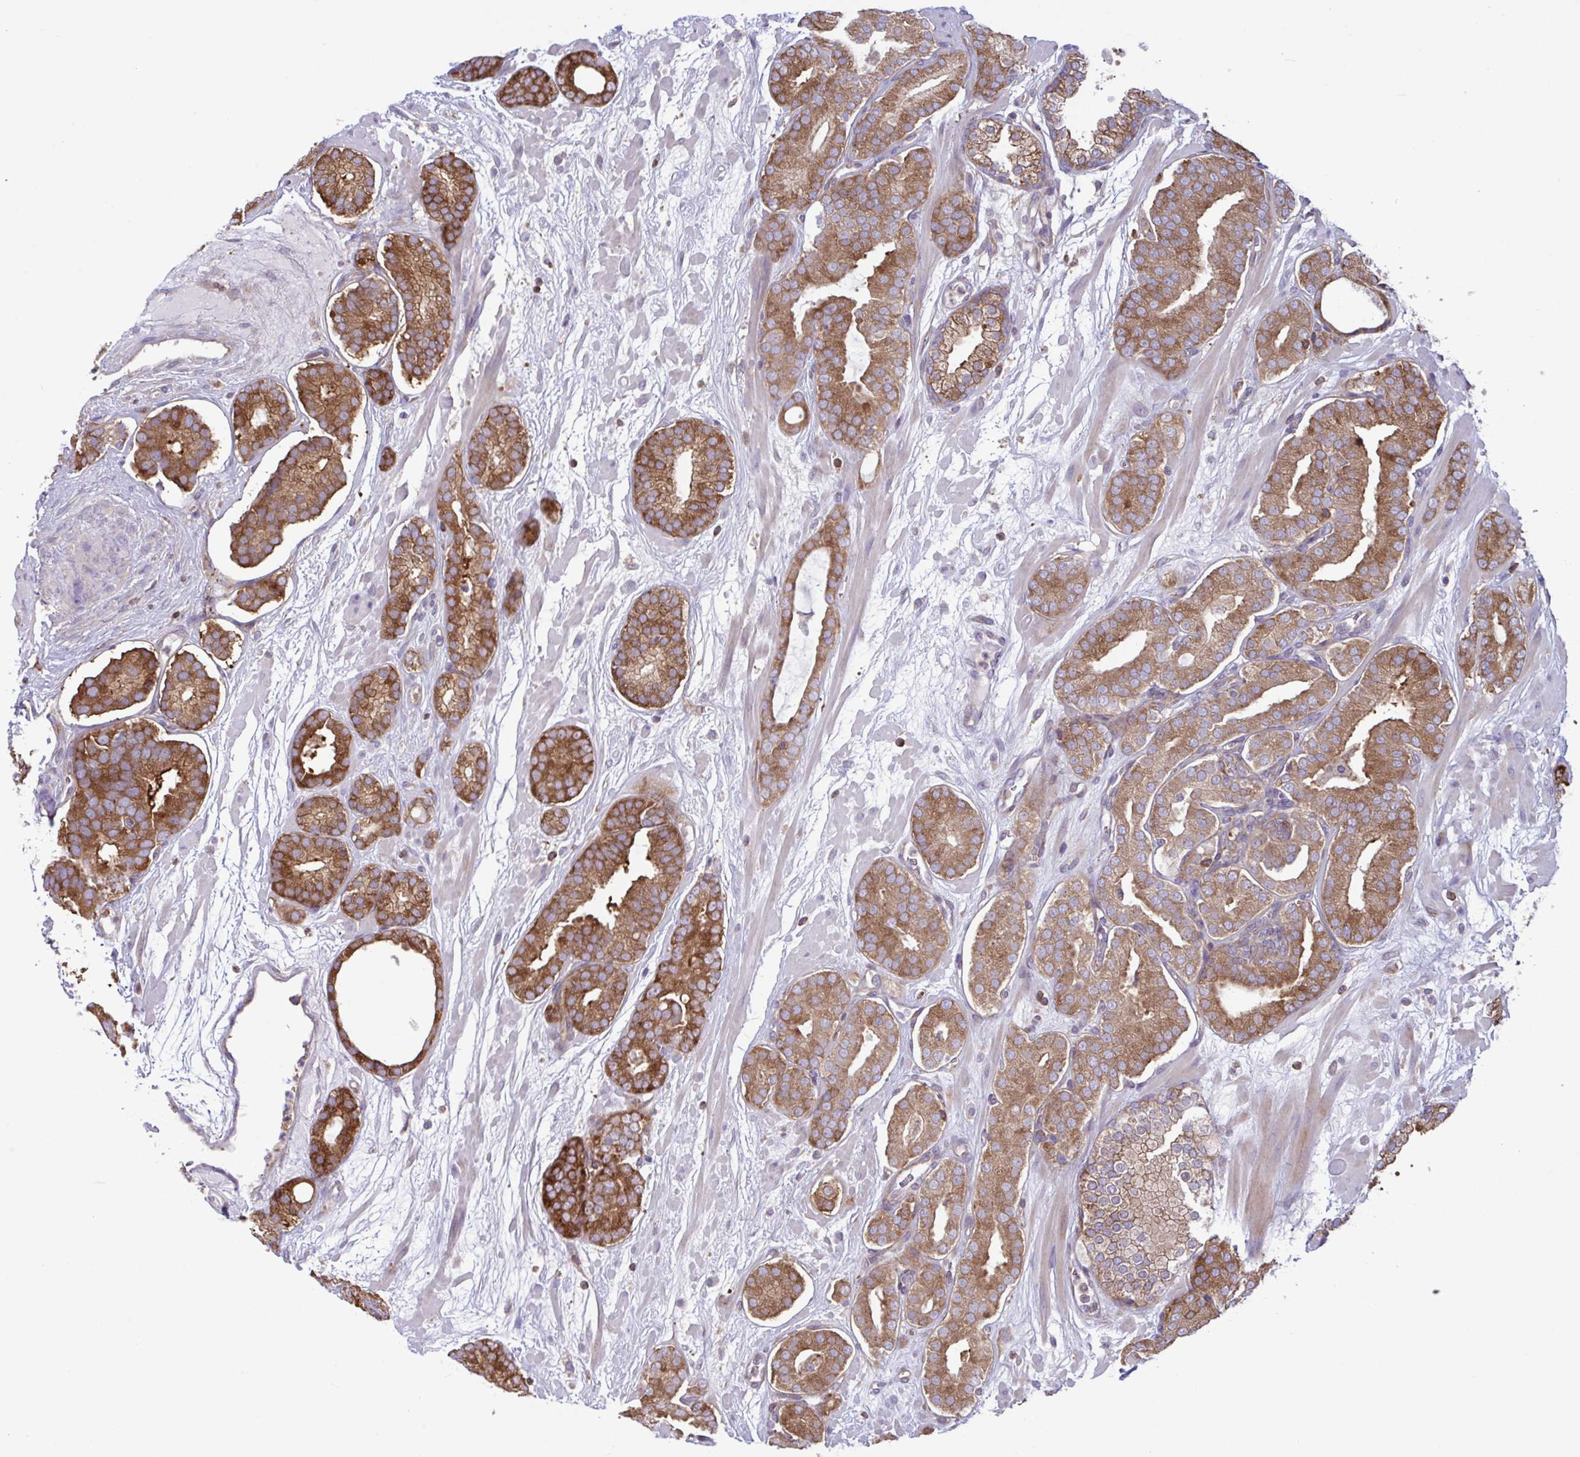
{"staining": {"intensity": "strong", "quantity": ">75%", "location": "cytoplasmic/membranous"}, "tissue": "prostate cancer", "cell_type": "Tumor cells", "image_type": "cancer", "snomed": [{"axis": "morphology", "description": "Adenocarcinoma, High grade"}, {"axis": "topography", "description": "Prostate"}], "caption": "Protein staining of prostate adenocarcinoma (high-grade) tissue demonstrates strong cytoplasmic/membranous expression in approximately >75% of tumor cells.", "gene": "TSC22D3", "patient": {"sex": "male", "age": 66}}